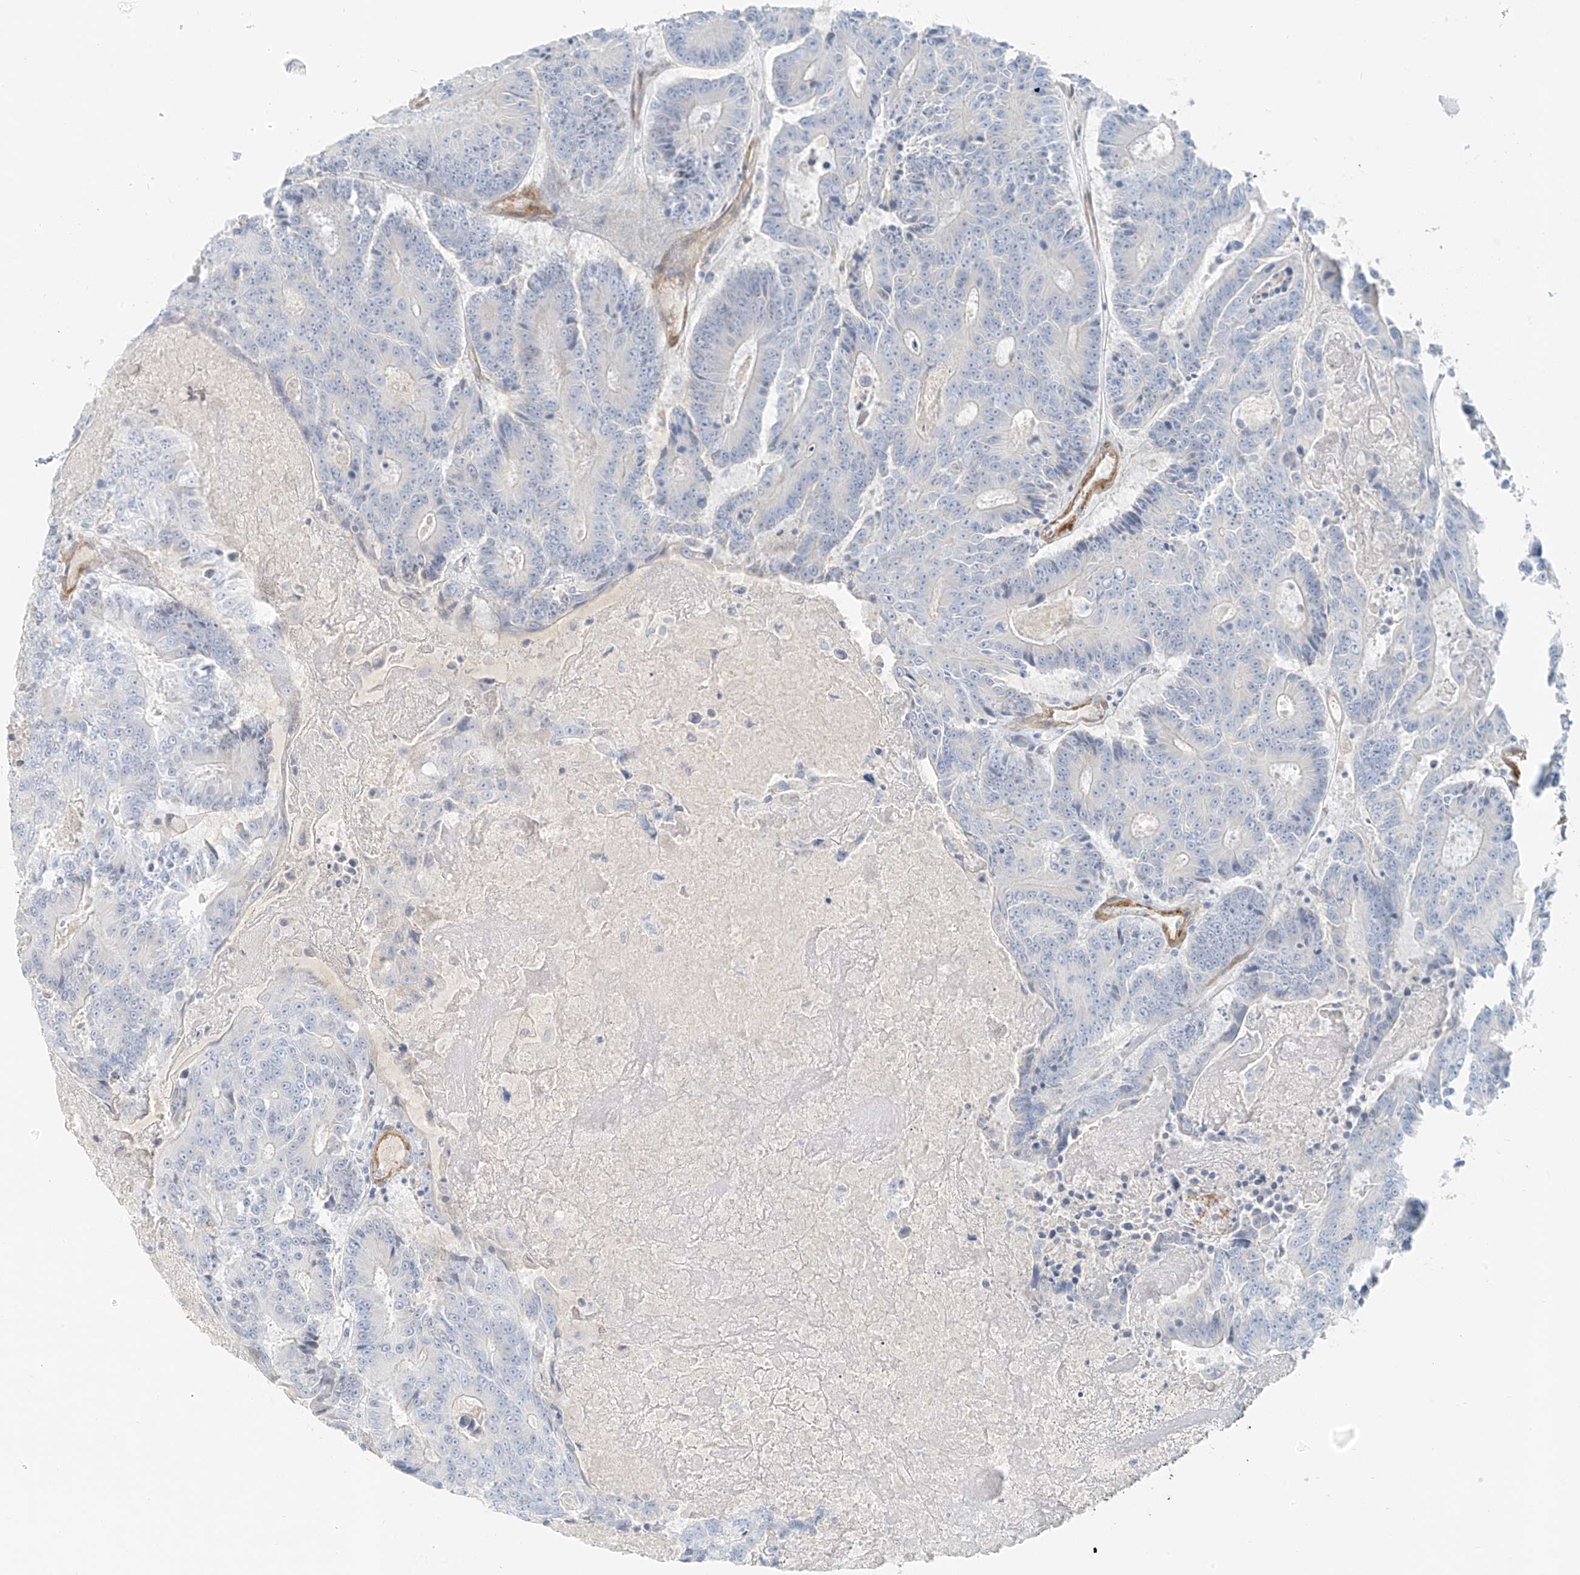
{"staining": {"intensity": "negative", "quantity": "none", "location": "none"}, "tissue": "colorectal cancer", "cell_type": "Tumor cells", "image_type": "cancer", "snomed": [{"axis": "morphology", "description": "Adenocarcinoma, NOS"}, {"axis": "topography", "description": "Colon"}], "caption": "There is no significant staining in tumor cells of adenocarcinoma (colorectal).", "gene": "SMCP", "patient": {"sex": "male", "age": 83}}